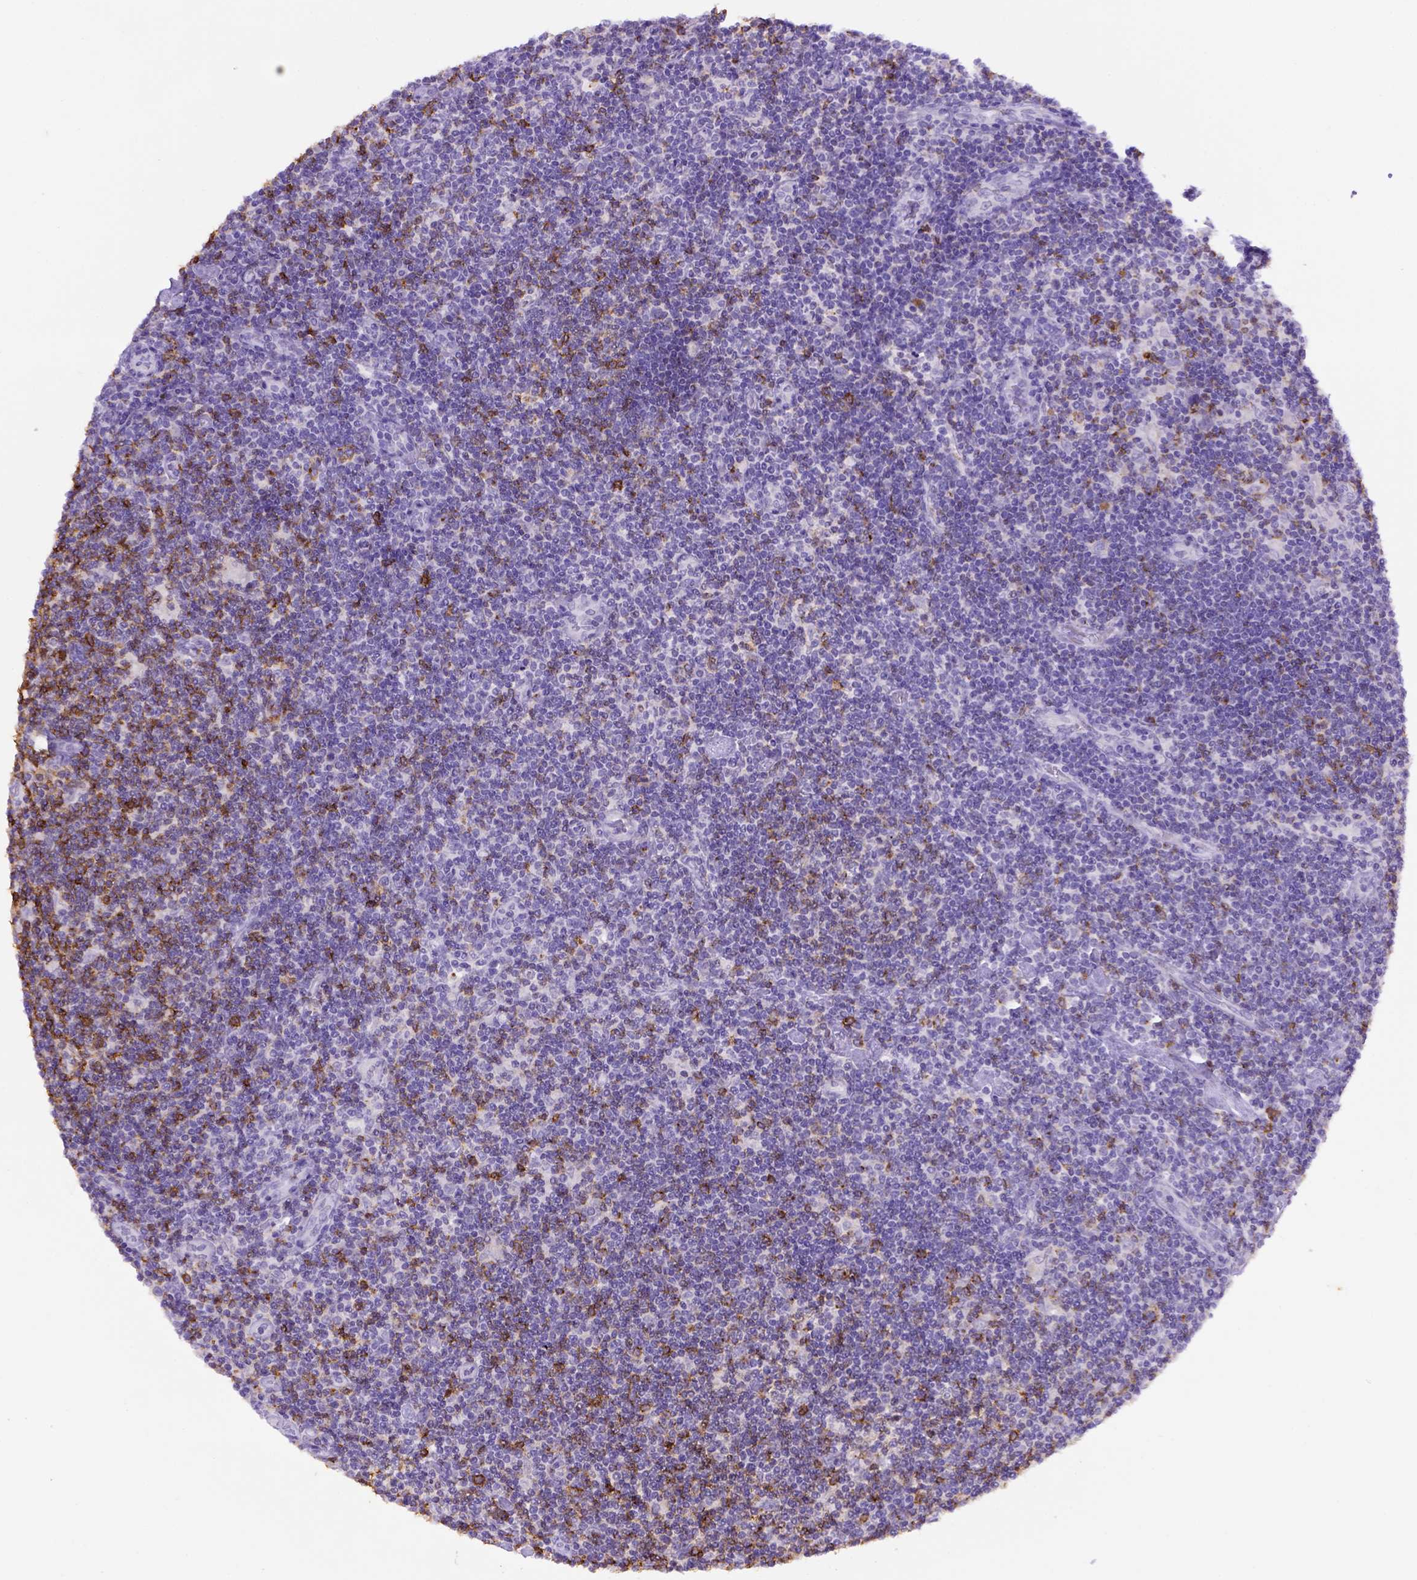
{"staining": {"intensity": "negative", "quantity": "none", "location": "none"}, "tissue": "lymphoma", "cell_type": "Tumor cells", "image_type": "cancer", "snomed": [{"axis": "morphology", "description": "Hodgkin's disease, NOS"}, {"axis": "topography", "description": "Lymph node"}], "caption": "DAB immunohistochemical staining of lymphoma shows no significant positivity in tumor cells.", "gene": "B3GAT1", "patient": {"sex": "male", "age": 40}}